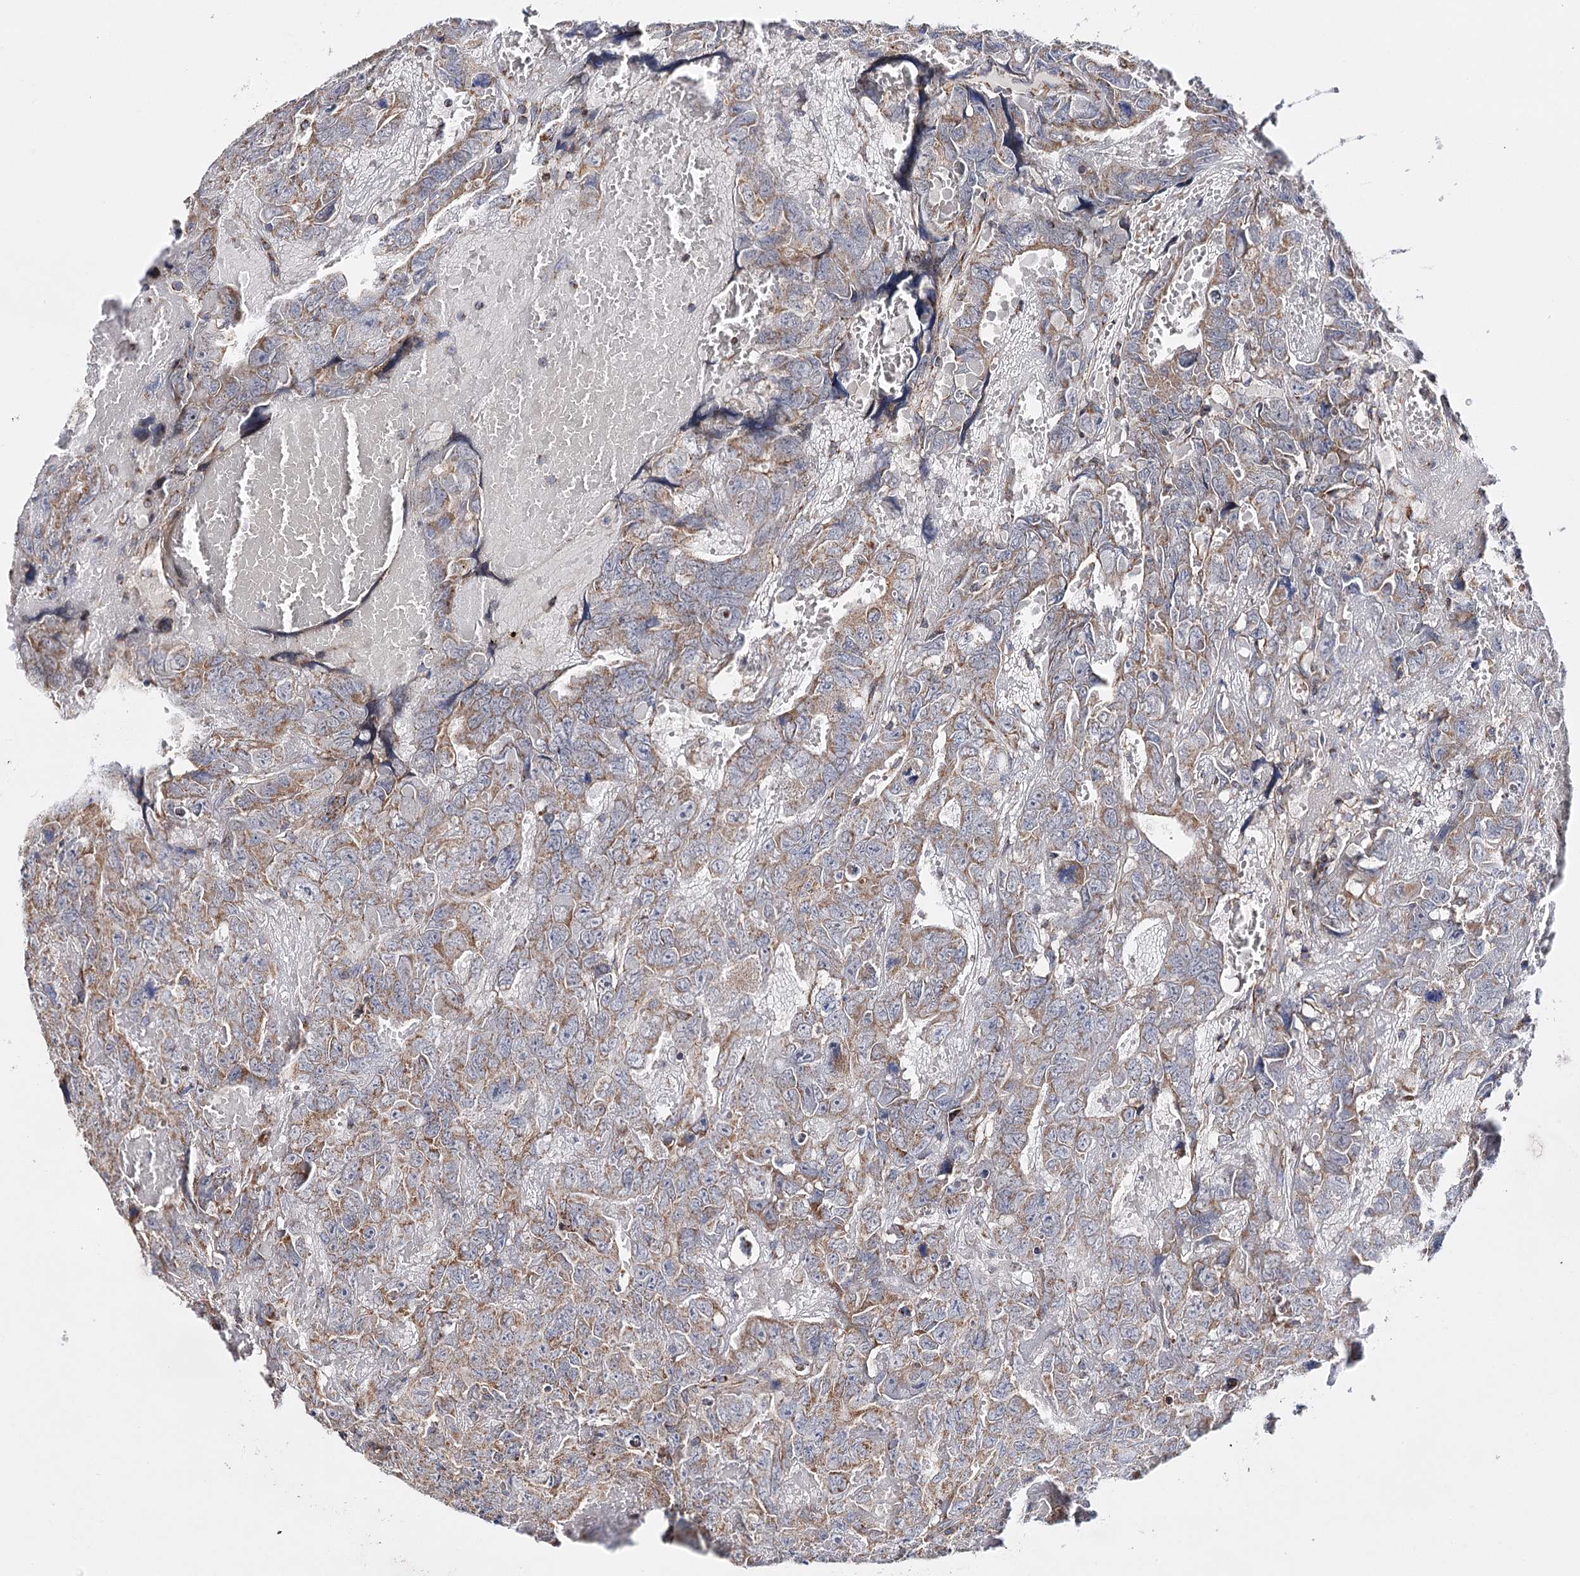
{"staining": {"intensity": "moderate", "quantity": ">75%", "location": "cytoplasmic/membranous"}, "tissue": "testis cancer", "cell_type": "Tumor cells", "image_type": "cancer", "snomed": [{"axis": "morphology", "description": "Carcinoma, Embryonal, NOS"}, {"axis": "topography", "description": "Testis"}], "caption": "Embryonal carcinoma (testis) stained for a protein (brown) demonstrates moderate cytoplasmic/membranous positive expression in about >75% of tumor cells.", "gene": "CFAP46", "patient": {"sex": "male", "age": 45}}